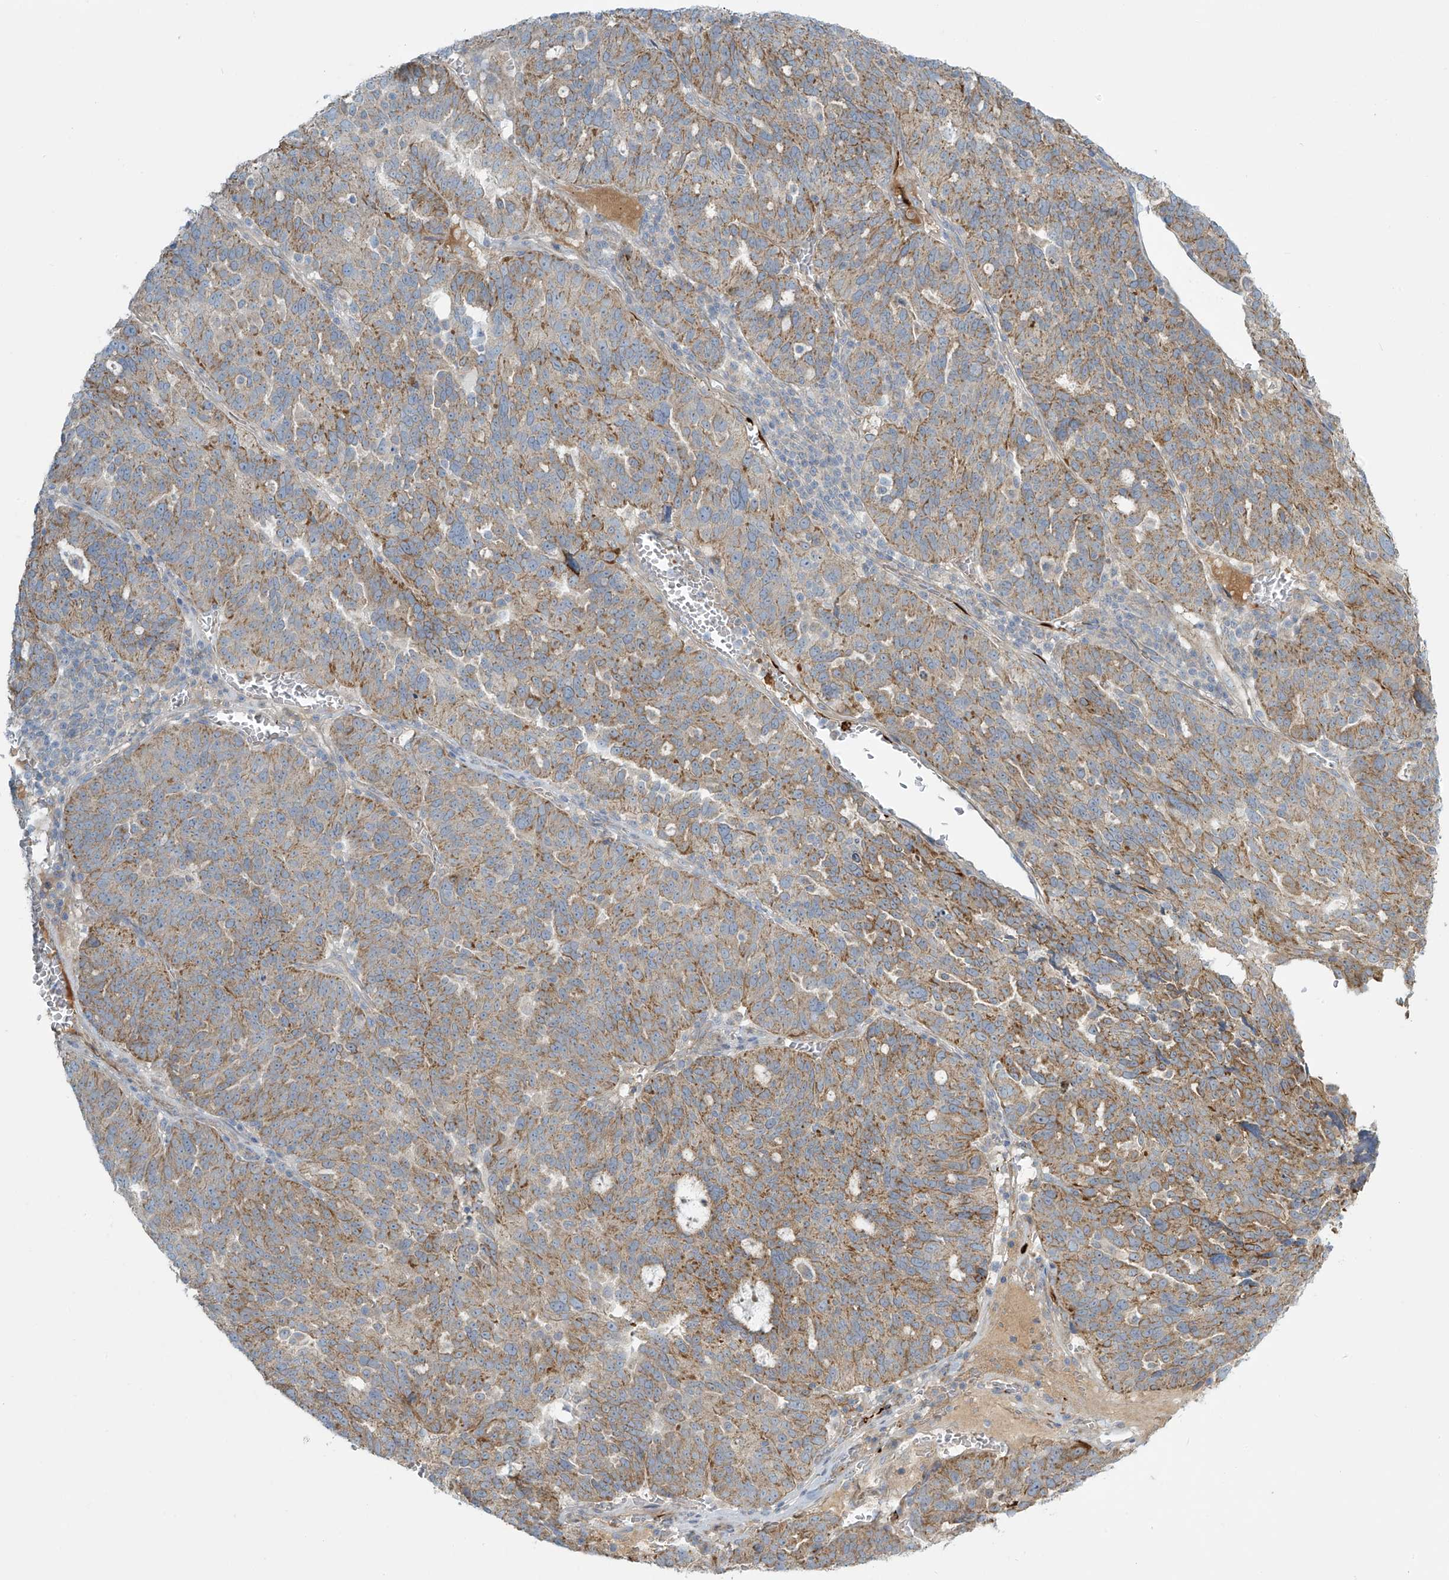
{"staining": {"intensity": "moderate", "quantity": ">75%", "location": "cytoplasmic/membranous"}, "tissue": "ovarian cancer", "cell_type": "Tumor cells", "image_type": "cancer", "snomed": [{"axis": "morphology", "description": "Cystadenocarcinoma, serous, NOS"}, {"axis": "topography", "description": "Ovary"}], "caption": "Moderate cytoplasmic/membranous protein staining is present in approximately >75% of tumor cells in serous cystadenocarcinoma (ovarian).", "gene": "LZTS3", "patient": {"sex": "female", "age": 59}}